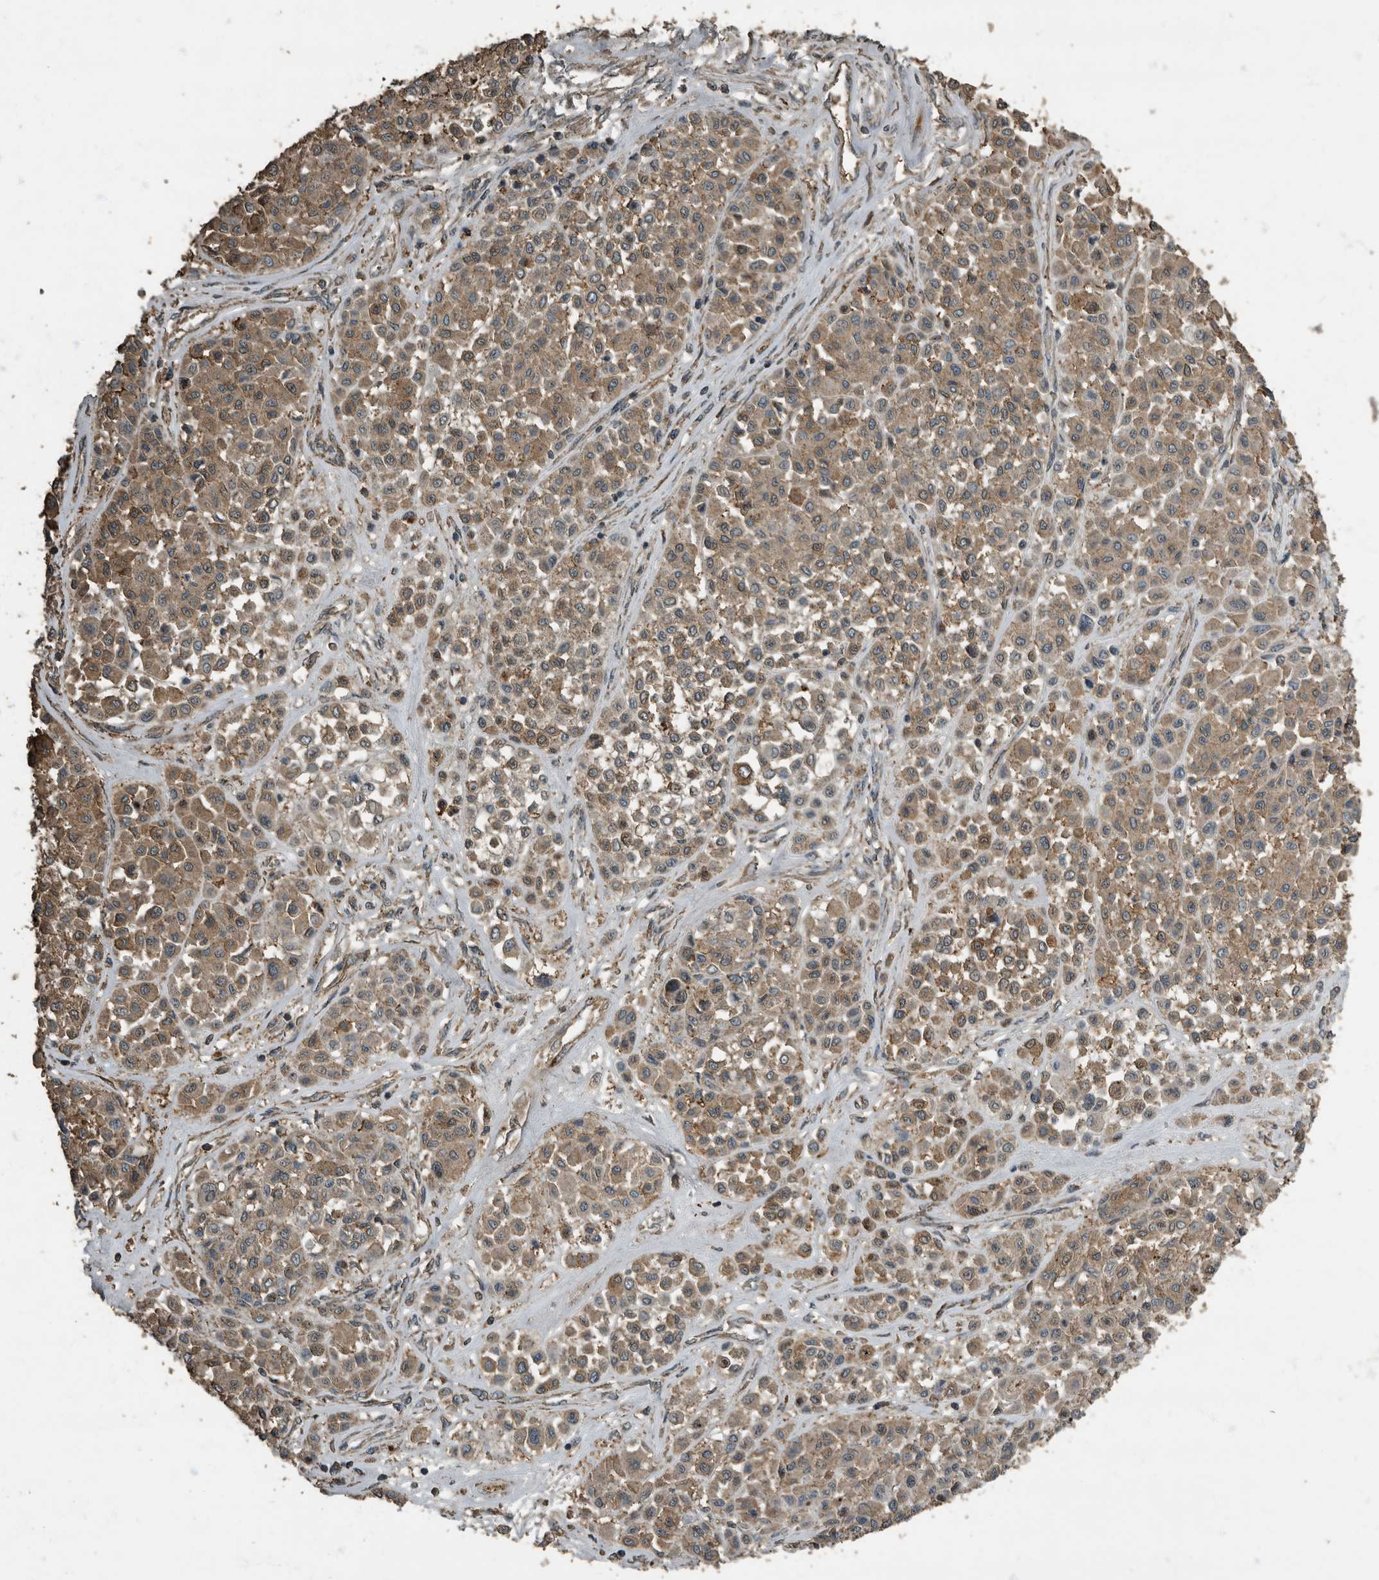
{"staining": {"intensity": "weak", "quantity": ">75%", "location": "cytoplasmic/membranous"}, "tissue": "melanoma", "cell_type": "Tumor cells", "image_type": "cancer", "snomed": [{"axis": "morphology", "description": "Malignant melanoma, Metastatic site"}, {"axis": "topography", "description": "Soft tissue"}], "caption": "About >75% of tumor cells in malignant melanoma (metastatic site) exhibit weak cytoplasmic/membranous protein positivity as visualized by brown immunohistochemical staining.", "gene": "IL15RA", "patient": {"sex": "male", "age": 41}}